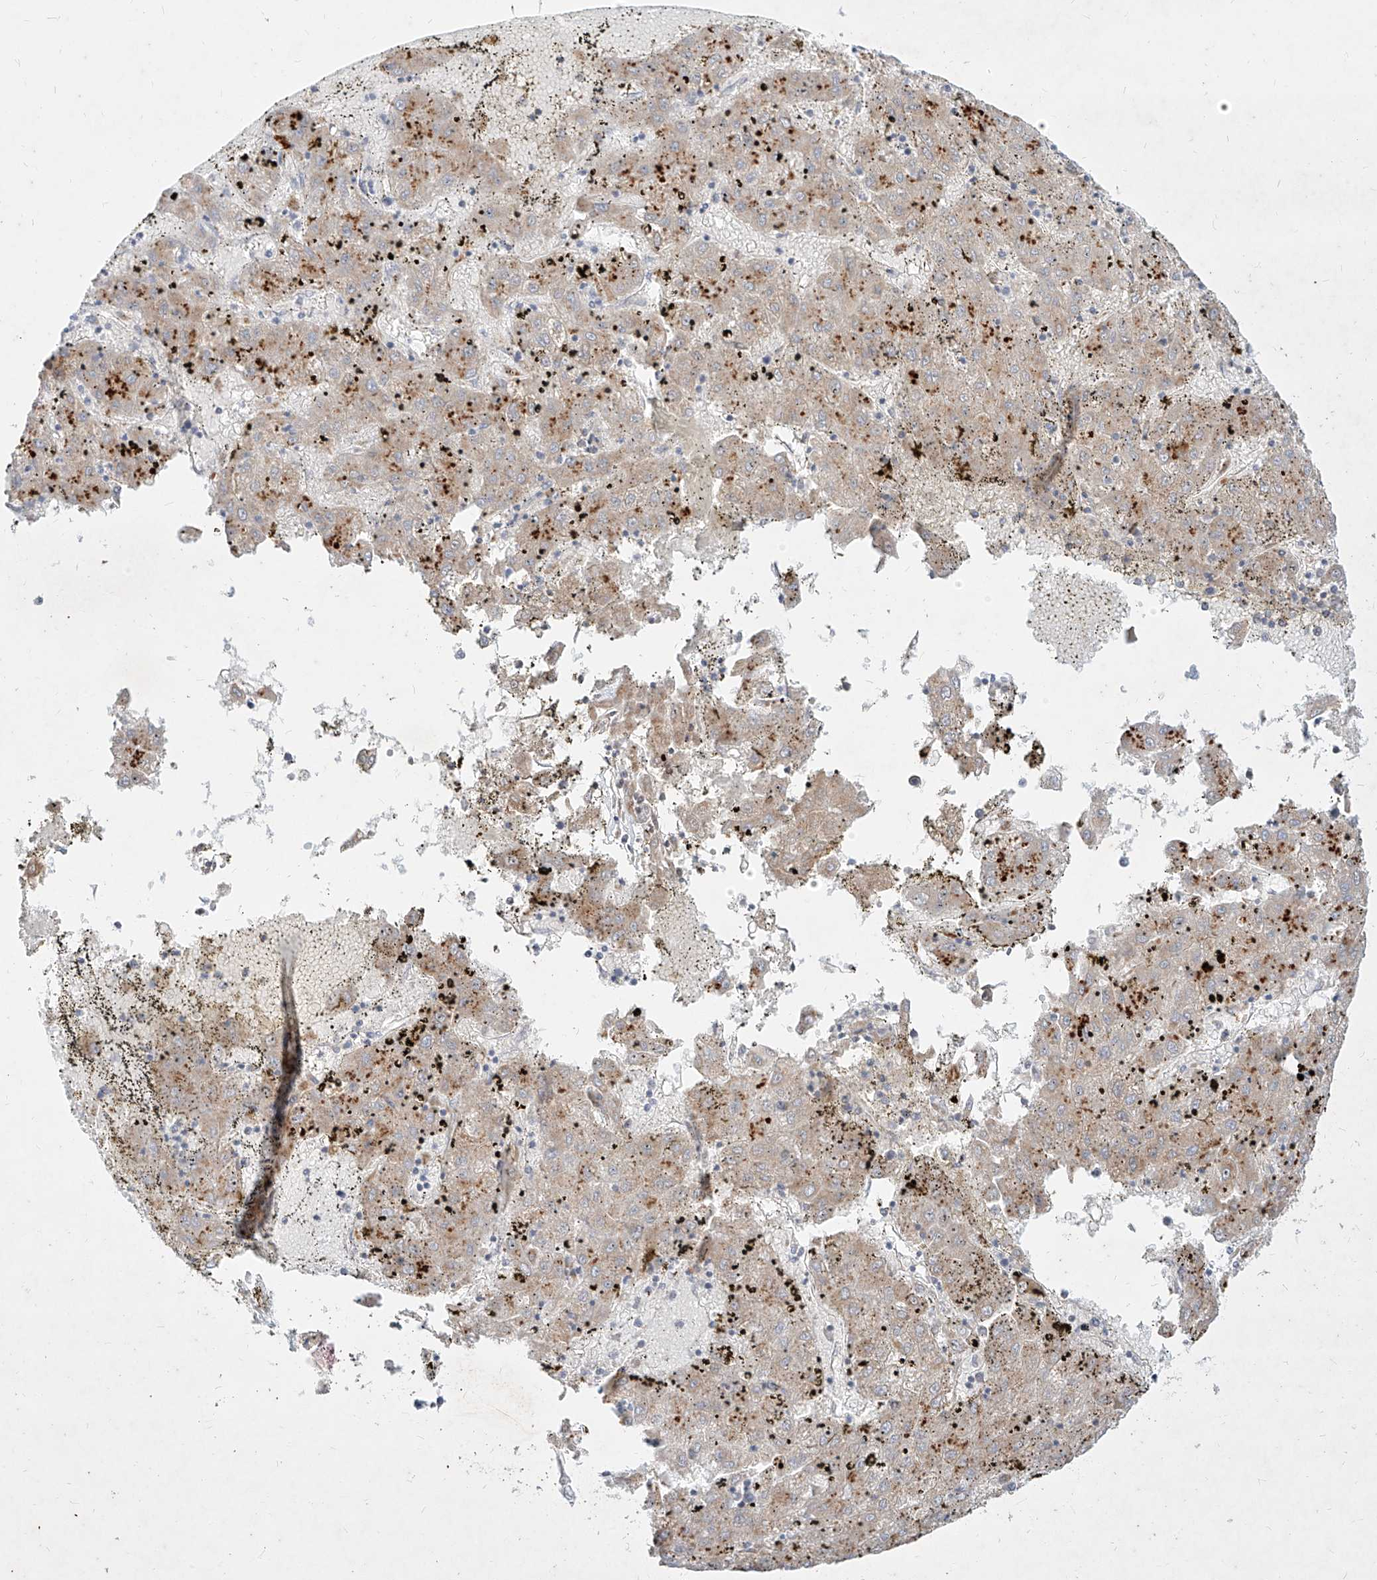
{"staining": {"intensity": "moderate", "quantity": ">75%", "location": "cytoplasmic/membranous"}, "tissue": "liver cancer", "cell_type": "Tumor cells", "image_type": "cancer", "snomed": [{"axis": "morphology", "description": "Carcinoma, Hepatocellular, NOS"}, {"axis": "topography", "description": "Liver"}], "caption": "Liver cancer stained with DAB (3,3'-diaminobenzidine) IHC exhibits medium levels of moderate cytoplasmic/membranous expression in about >75% of tumor cells.", "gene": "MTX2", "patient": {"sex": "male", "age": 72}}